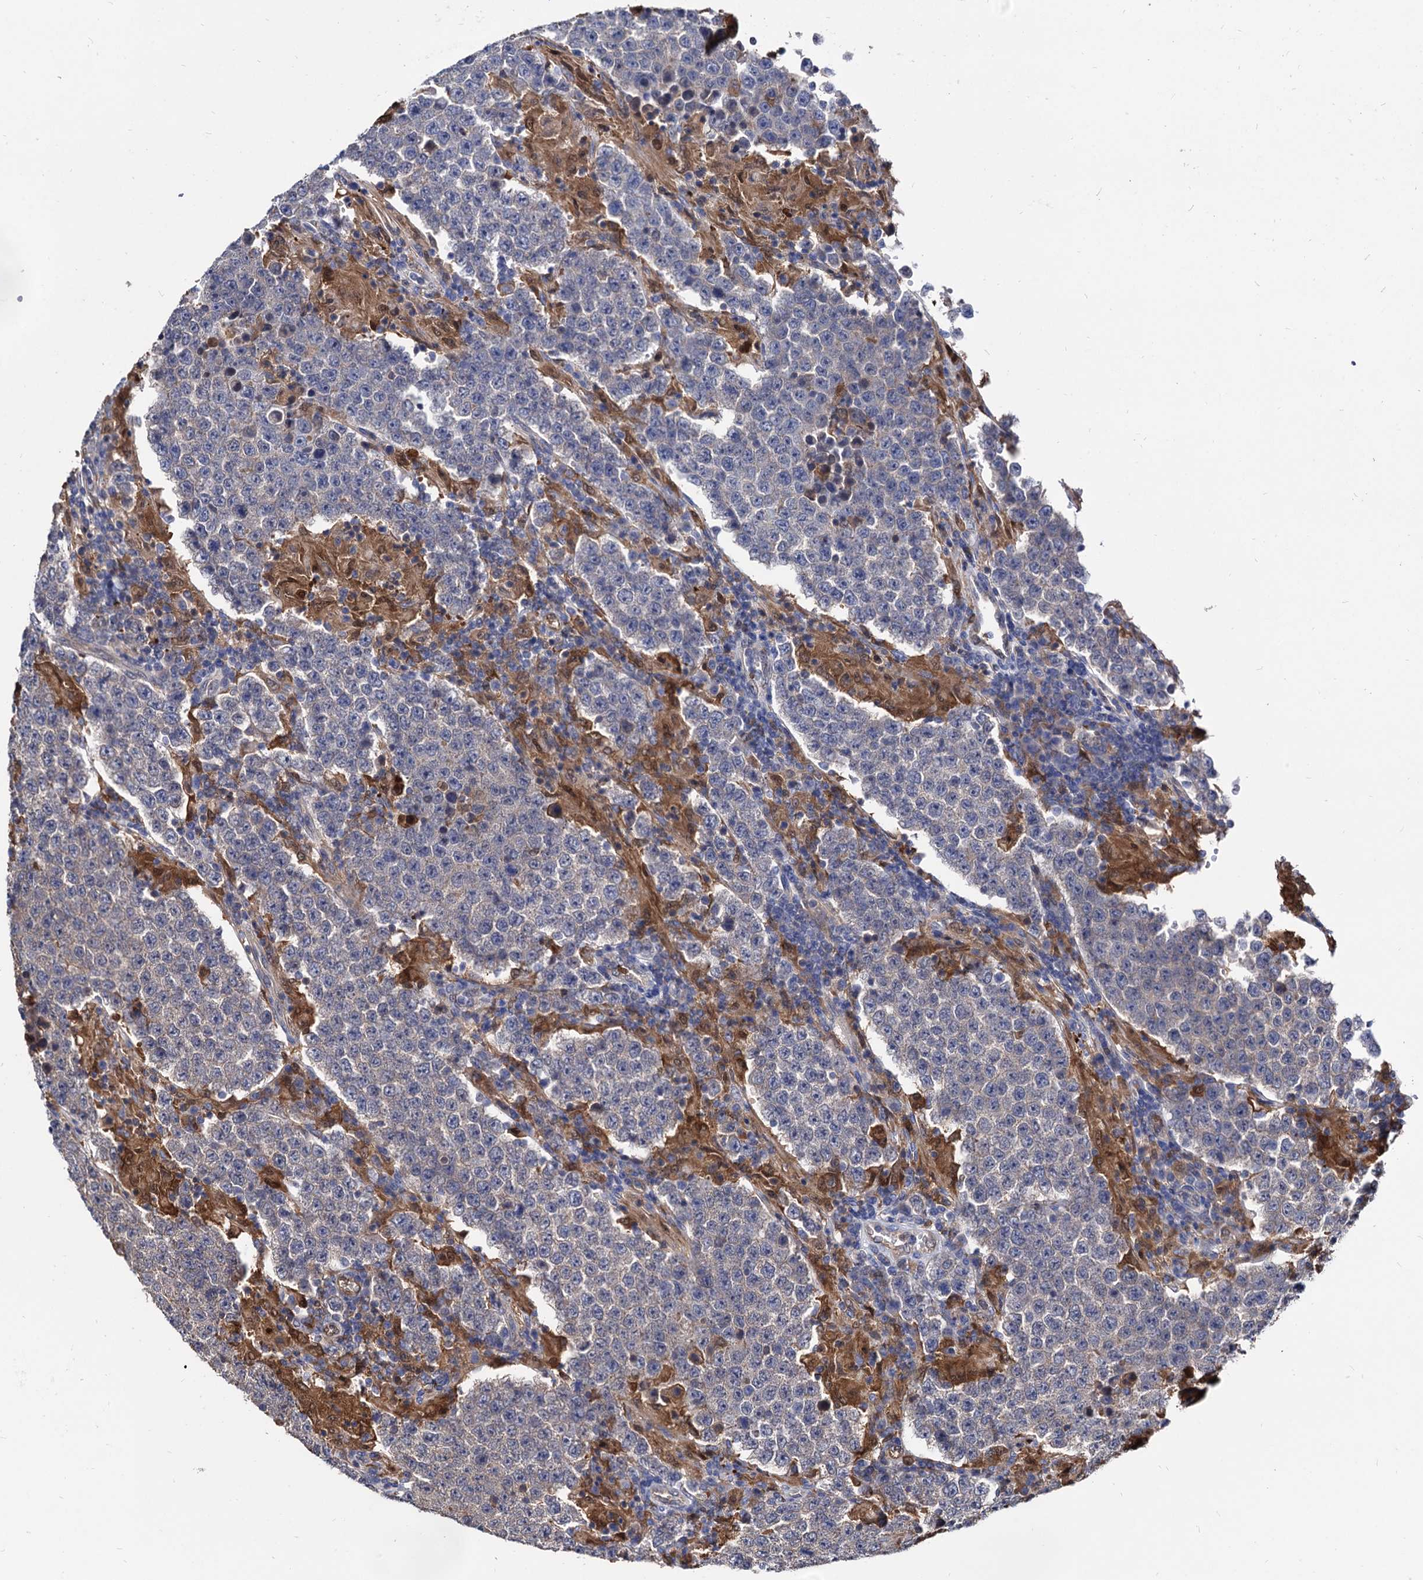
{"staining": {"intensity": "negative", "quantity": "none", "location": "none"}, "tissue": "testis cancer", "cell_type": "Tumor cells", "image_type": "cancer", "snomed": [{"axis": "morphology", "description": "Normal tissue, NOS"}, {"axis": "morphology", "description": "Urothelial carcinoma, High grade"}, {"axis": "morphology", "description": "Seminoma, NOS"}, {"axis": "morphology", "description": "Carcinoma, Embryonal, NOS"}, {"axis": "topography", "description": "Urinary bladder"}, {"axis": "topography", "description": "Testis"}], "caption": "Human high-grade urothelial carcinoma (testis) stained for a protein using immunohistochemistry demonstrates no positivity in tumor cells.", "gene": "CPPED1", "patient": {"sex": "male", "age": 41}}